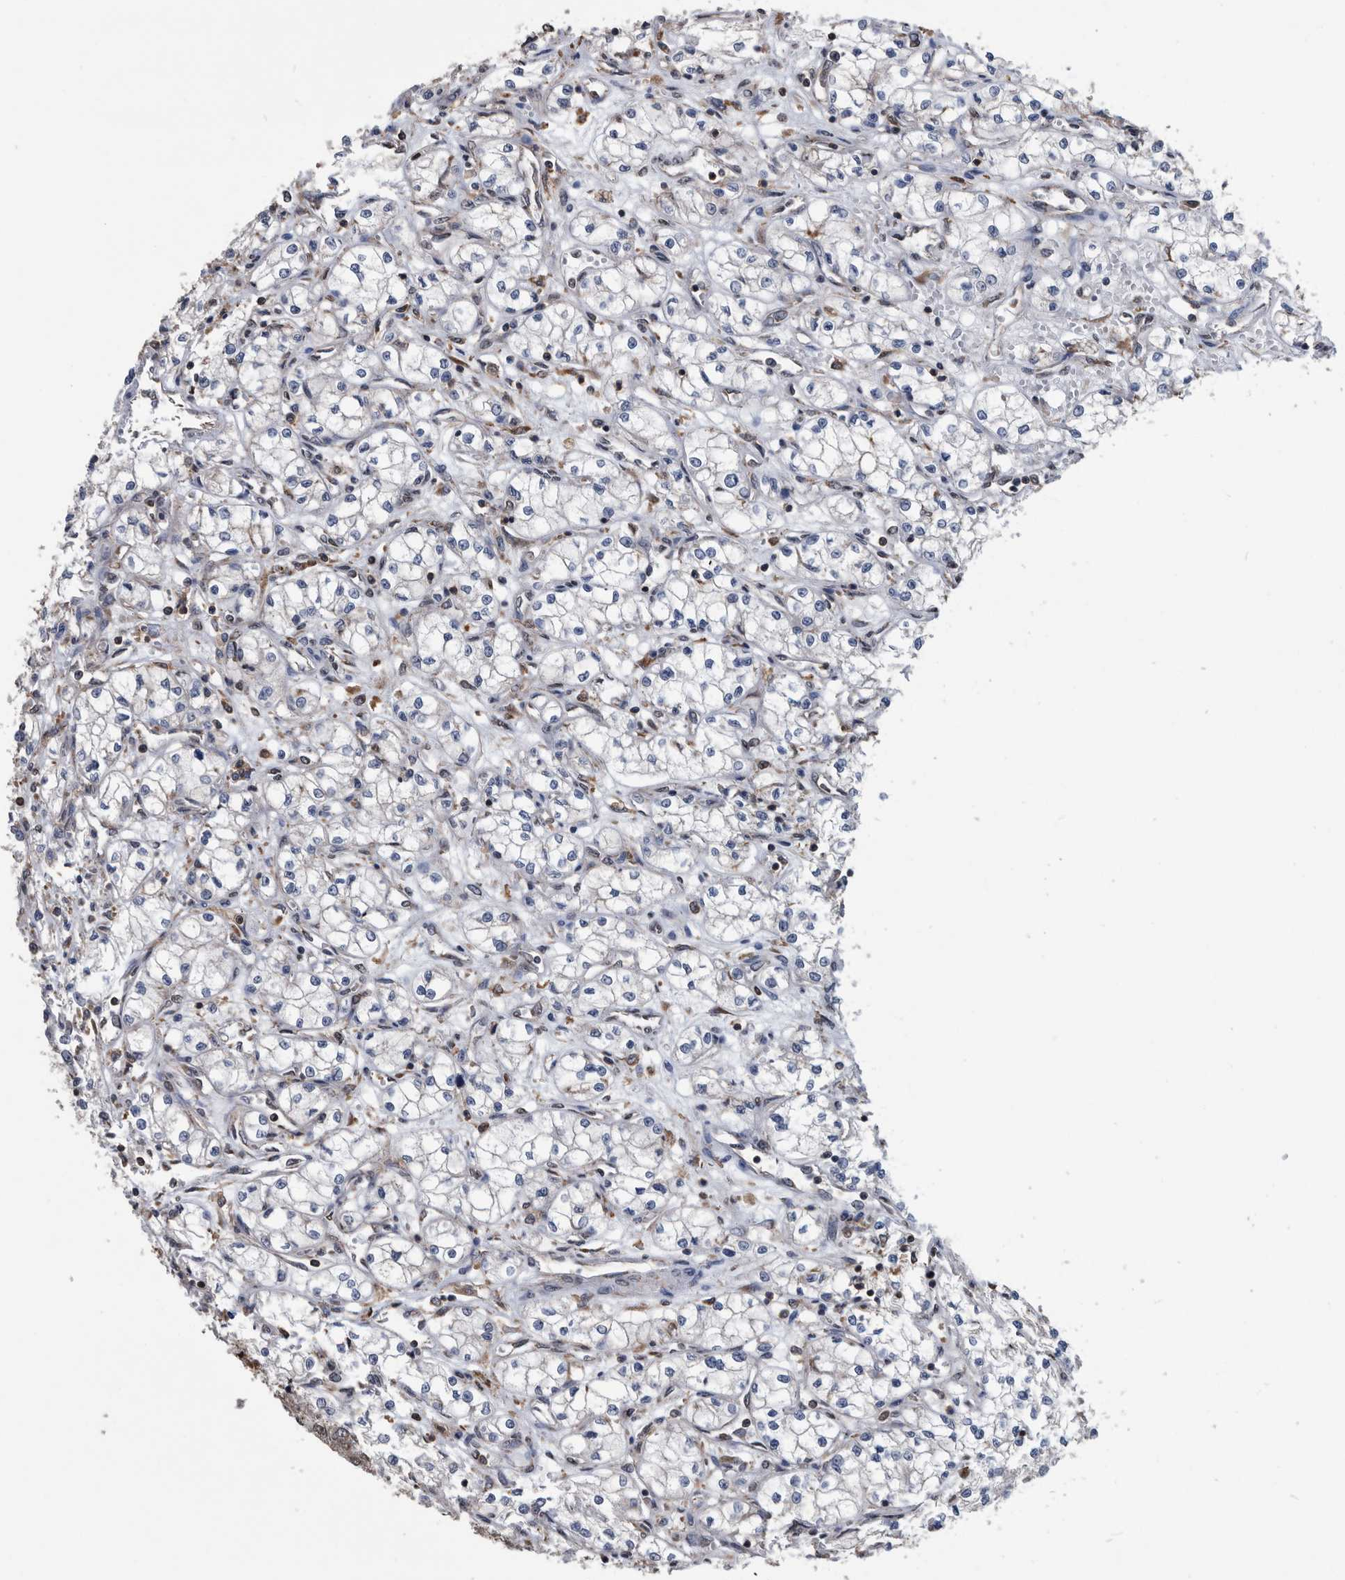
{"staining": {"intensity": "negative", "quantity": "none", "location": "none"}, "tissue": "renal cancer", "cell_type": "Tumor cells", "image_type": "cancer", "snomed": [{"axis": "morphology", "description": "Normal tissue, NOS"}, {"axis": "morphology", "description": "Adenocarcinoma, NOS"}, {"axis": "topography", "description": "Kidney"}], "caption": "Protein analysis of renal cancer (adenocarcinoma) displays no significant expression in tumor cells. (DAB (3,3'-diaminobenzidine) immunohistochemistry (IHC) visualized using brightfield microscopy, high magnification).", "gene": "NRBP1", "patient": {"sex": "male", "age": 59}}